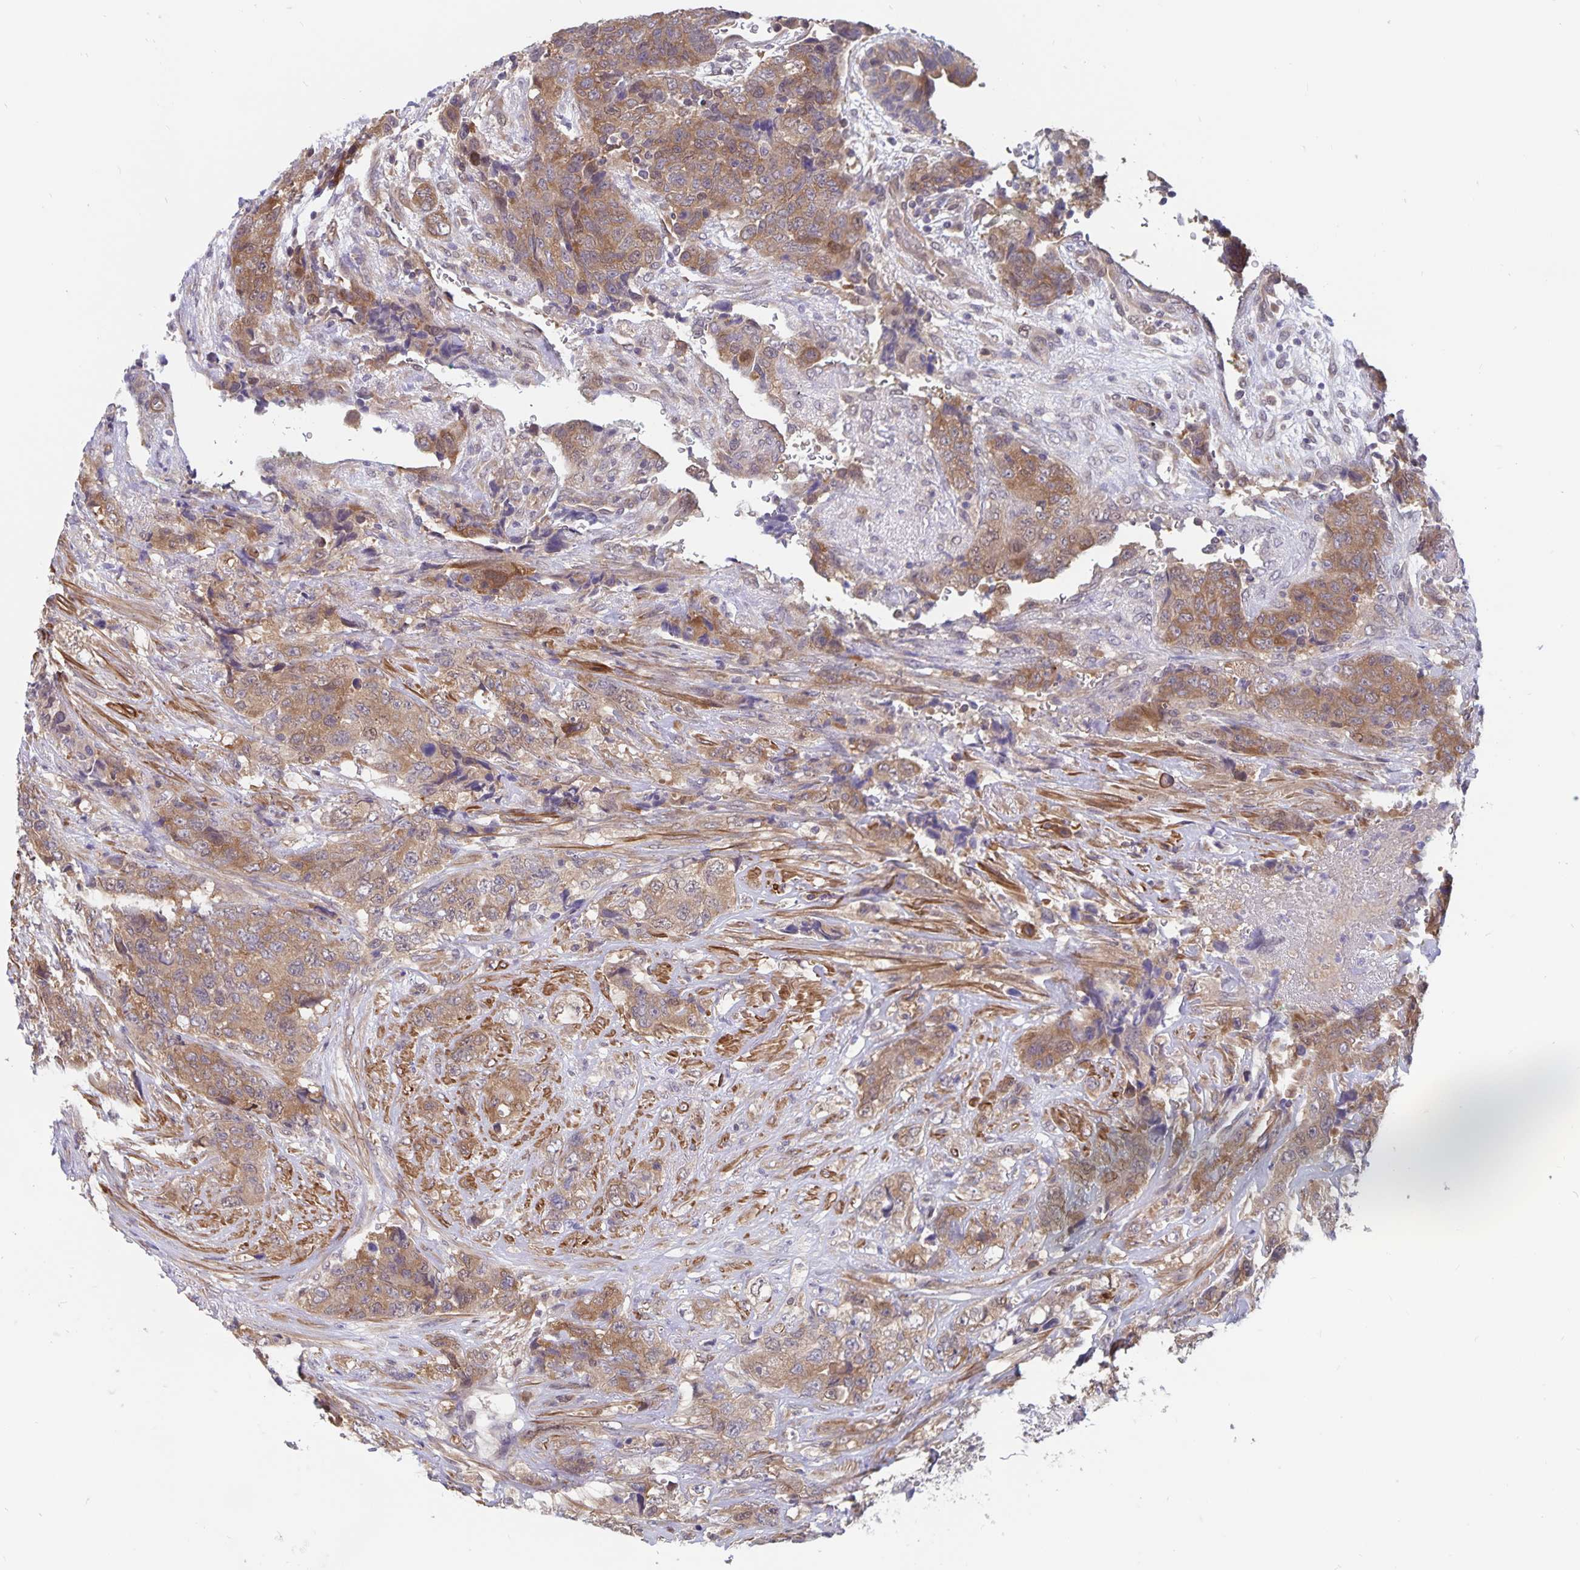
{"staining": {"intensity": "moderate", "quantity": ">75%", "location": "cytoplasmic/membranous"}, "tissue": "urothelial cancer", "cell_type": "Tumor cells", "image_type": "cancer", "snomed": [{"axis": "morphology", "description": "Urothelial carcinoma, High grade"}, {"axis": "topography", "description": "Urinary bladder"}], "caption": "Tumor cells demonstrate medium levels of moderate cytoplasmic/membranous expression in approximately >75% of cells in urothelial cancer.", "gene": "BAG6", "patient": {"sex": "female", "age": 78}}